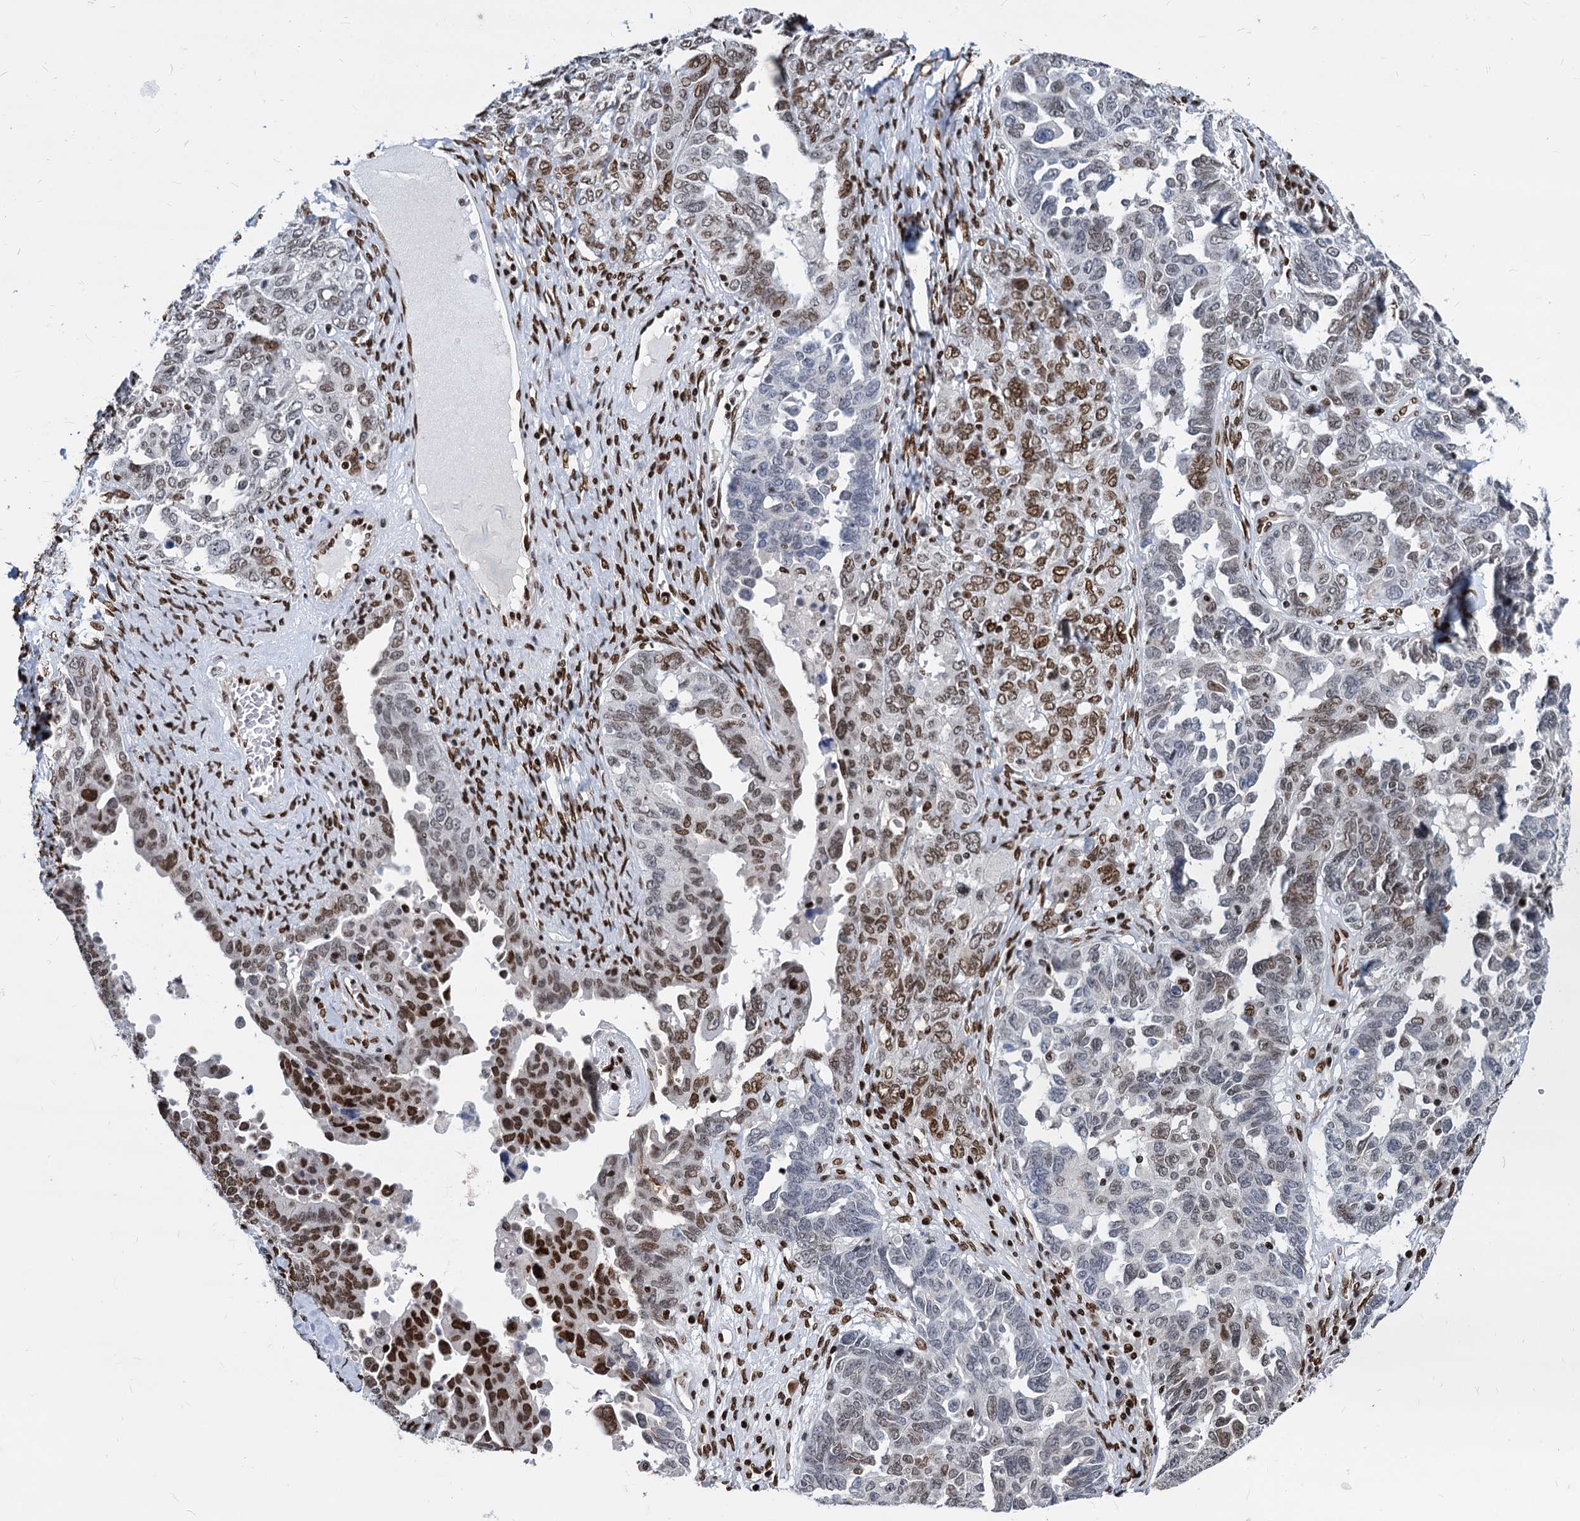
{"staining": {"intensity": "moderate", "quantity": "25%-75%", "location": "nuclear"}, "tissue": "ovarian cancer", "cell_type": "Tumor cells", "image_type": "cancer", "snomed": [{"axis": "morphology", "description": "Carcinoma, endometroid"}, {"axis": "topography", "description": "Ovary"}], "caption": "IHC of human ovarian cancer reveals medium levels of moderate nuclear expression in about 25%-75% of tumor cells.", "gene": "MECP2", "patient": {"sex": "female", "age": 62}}